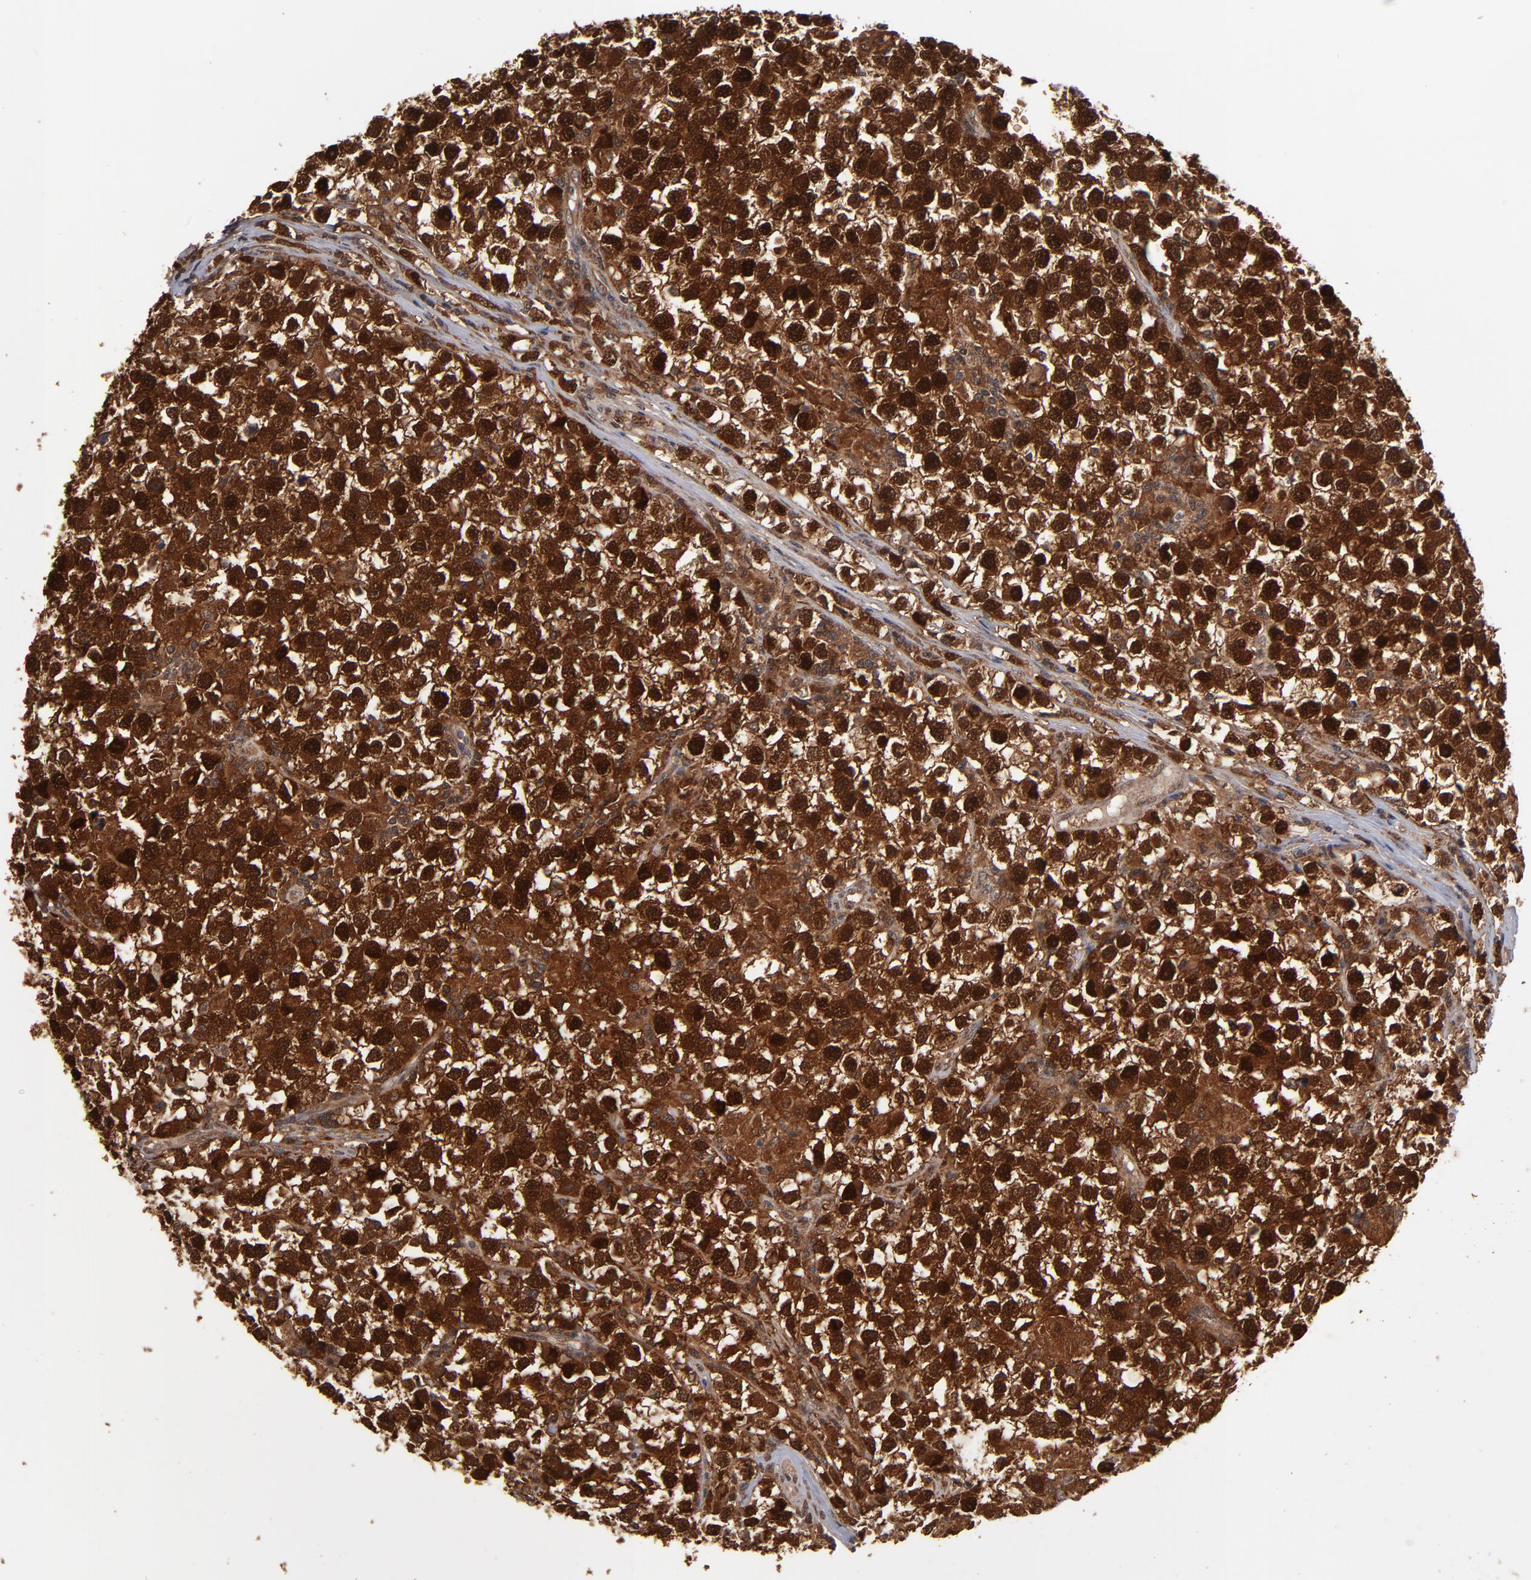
{"staining": {"intensity": "strong", "quantity": ">75%", "location": "cytoplasmic/membranous,nuclear"}, "tissue": "testis cancer", "cell_type": "Tumor cells", "image_type": "cancer", "snomed": [{"axis": "morphology", "description": "Seminoma, NOS"}, {"axis": "topography", "description": "Testis"}], "caption": "Protein staining shows strong cytoplasmic/membranous and nuclear positivity in approximately >75% of tumor cells in testis seminoma. The staining is performed using DAB brown chromogen to label protein expression. The nuclei are counter-stained blue using hematoxylin.", "gene": "HUWE1", "patient": {"sex": "male", "age": 33}}